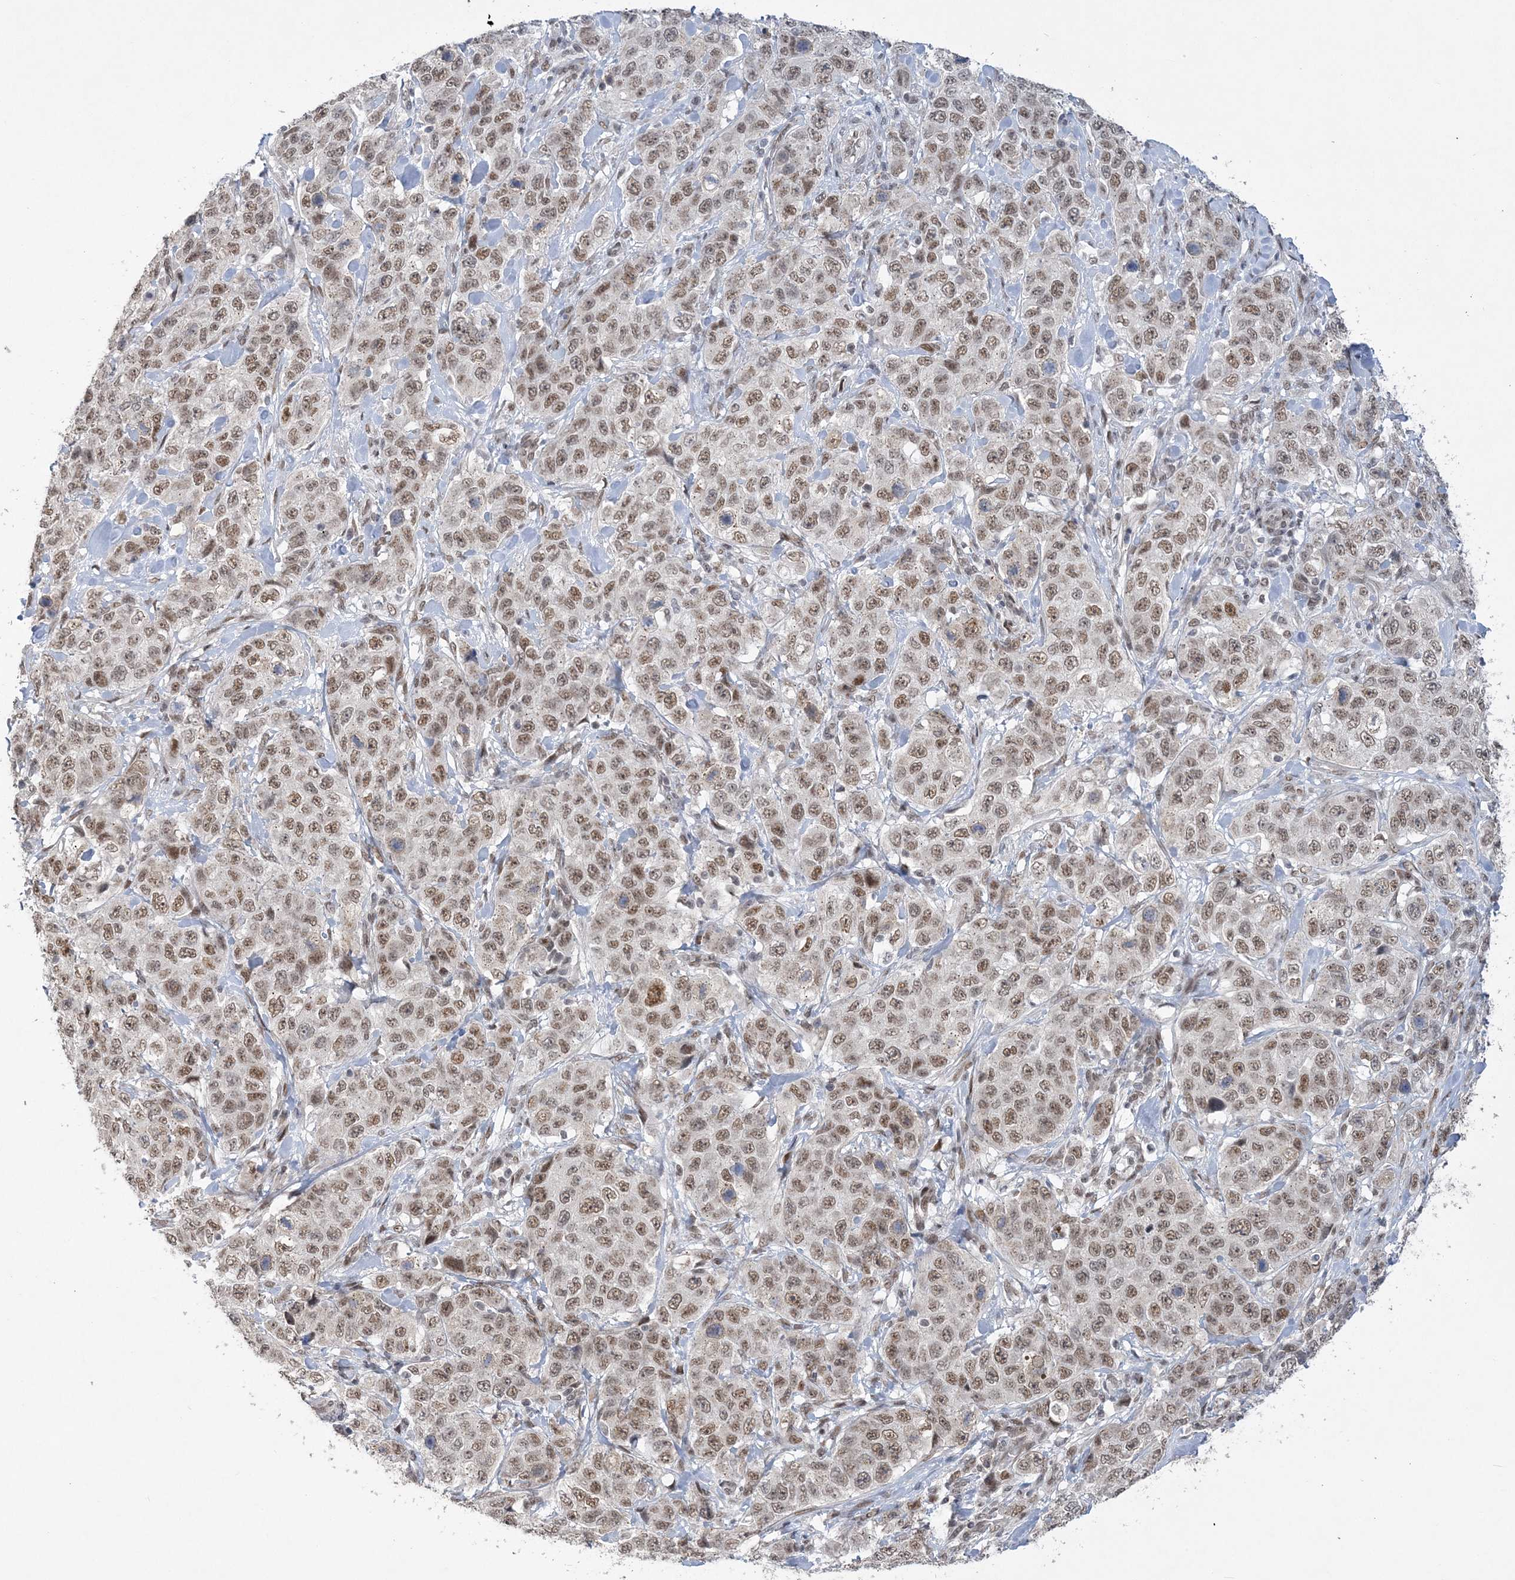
{"staining": {"intensity": "moderate", "quantity": ">75%", "location": "nuclear"}, "tissue": "stomach cancer", "cell_type": "Tumor cells", "image_type": "cancer", "snomed": [{"axis": "morphology", "description": "Adenocarcinoma, NOS"}, {"axis": "topography", "description": "Stomach"}], "caption": "This micrograph exhibits immunohistochemistry (IHC) staining of adenocarcinoma (stomach), with medium moderate nuclear positivity in approximately >75% of tumor cells.", "gene": "WAC", "patient": {"sex": "male", "age": 48}}